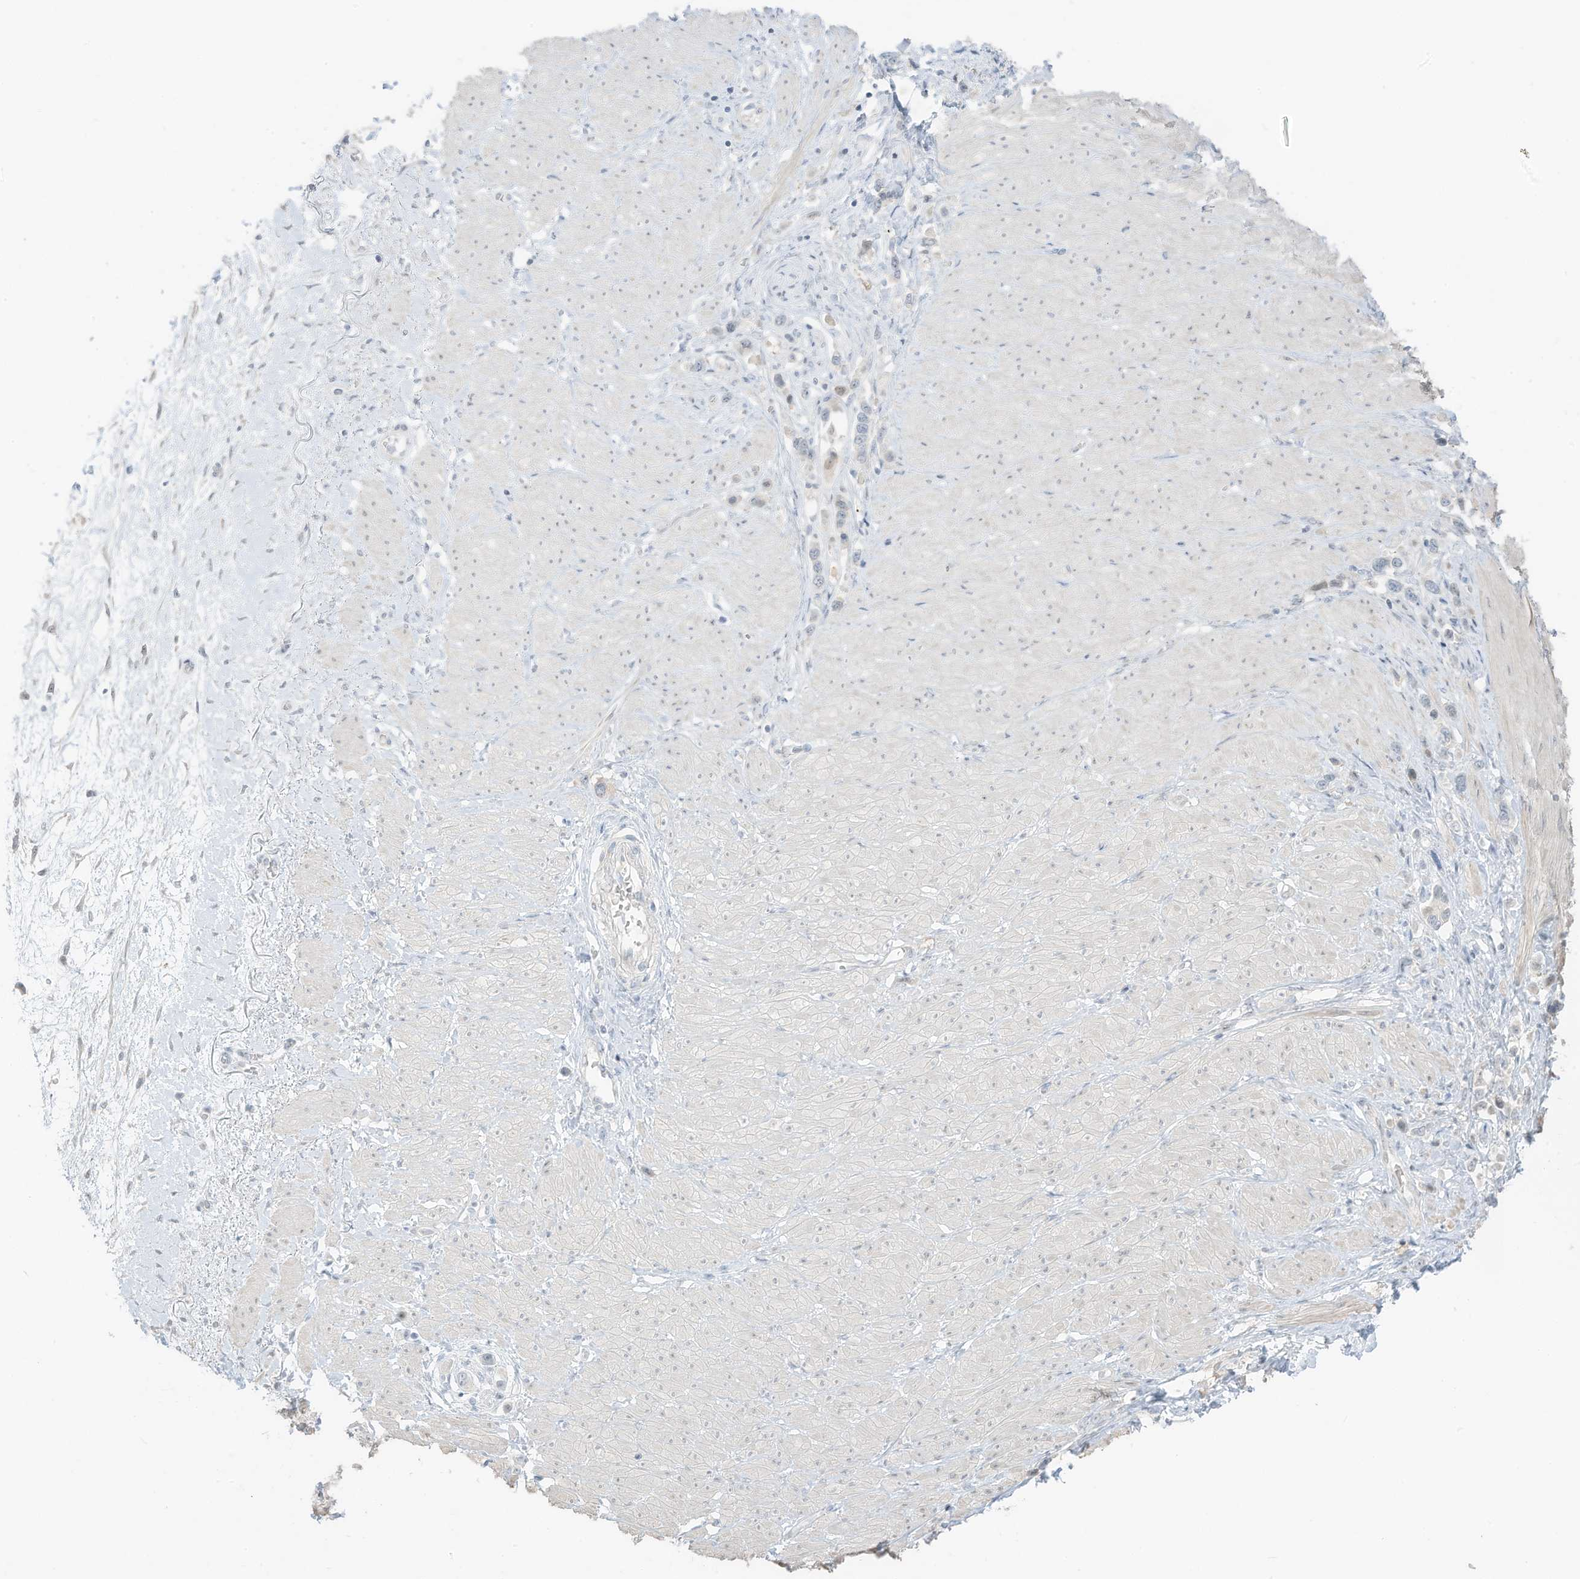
{"staining": {"intensity": "negative", "quantity": "none", "location": "none"}, "tissue": "stomach cancer", "cell_type": "Tumor cells", "image_type": "cancer", "snomed": [{"axis": "morphology", "description": "Adenocarcinoma, NOS"}, {"axis": "topography", "description": "Stomach"}], "caption": "An immunohistochemistry (IHC) image of stomach adenocarcinoma is shown. There is no staining in tumor cells of stomach adenocarcinoma.", "gene": "ASPRV1", "patient": {"sex": "female", "age": 65}}